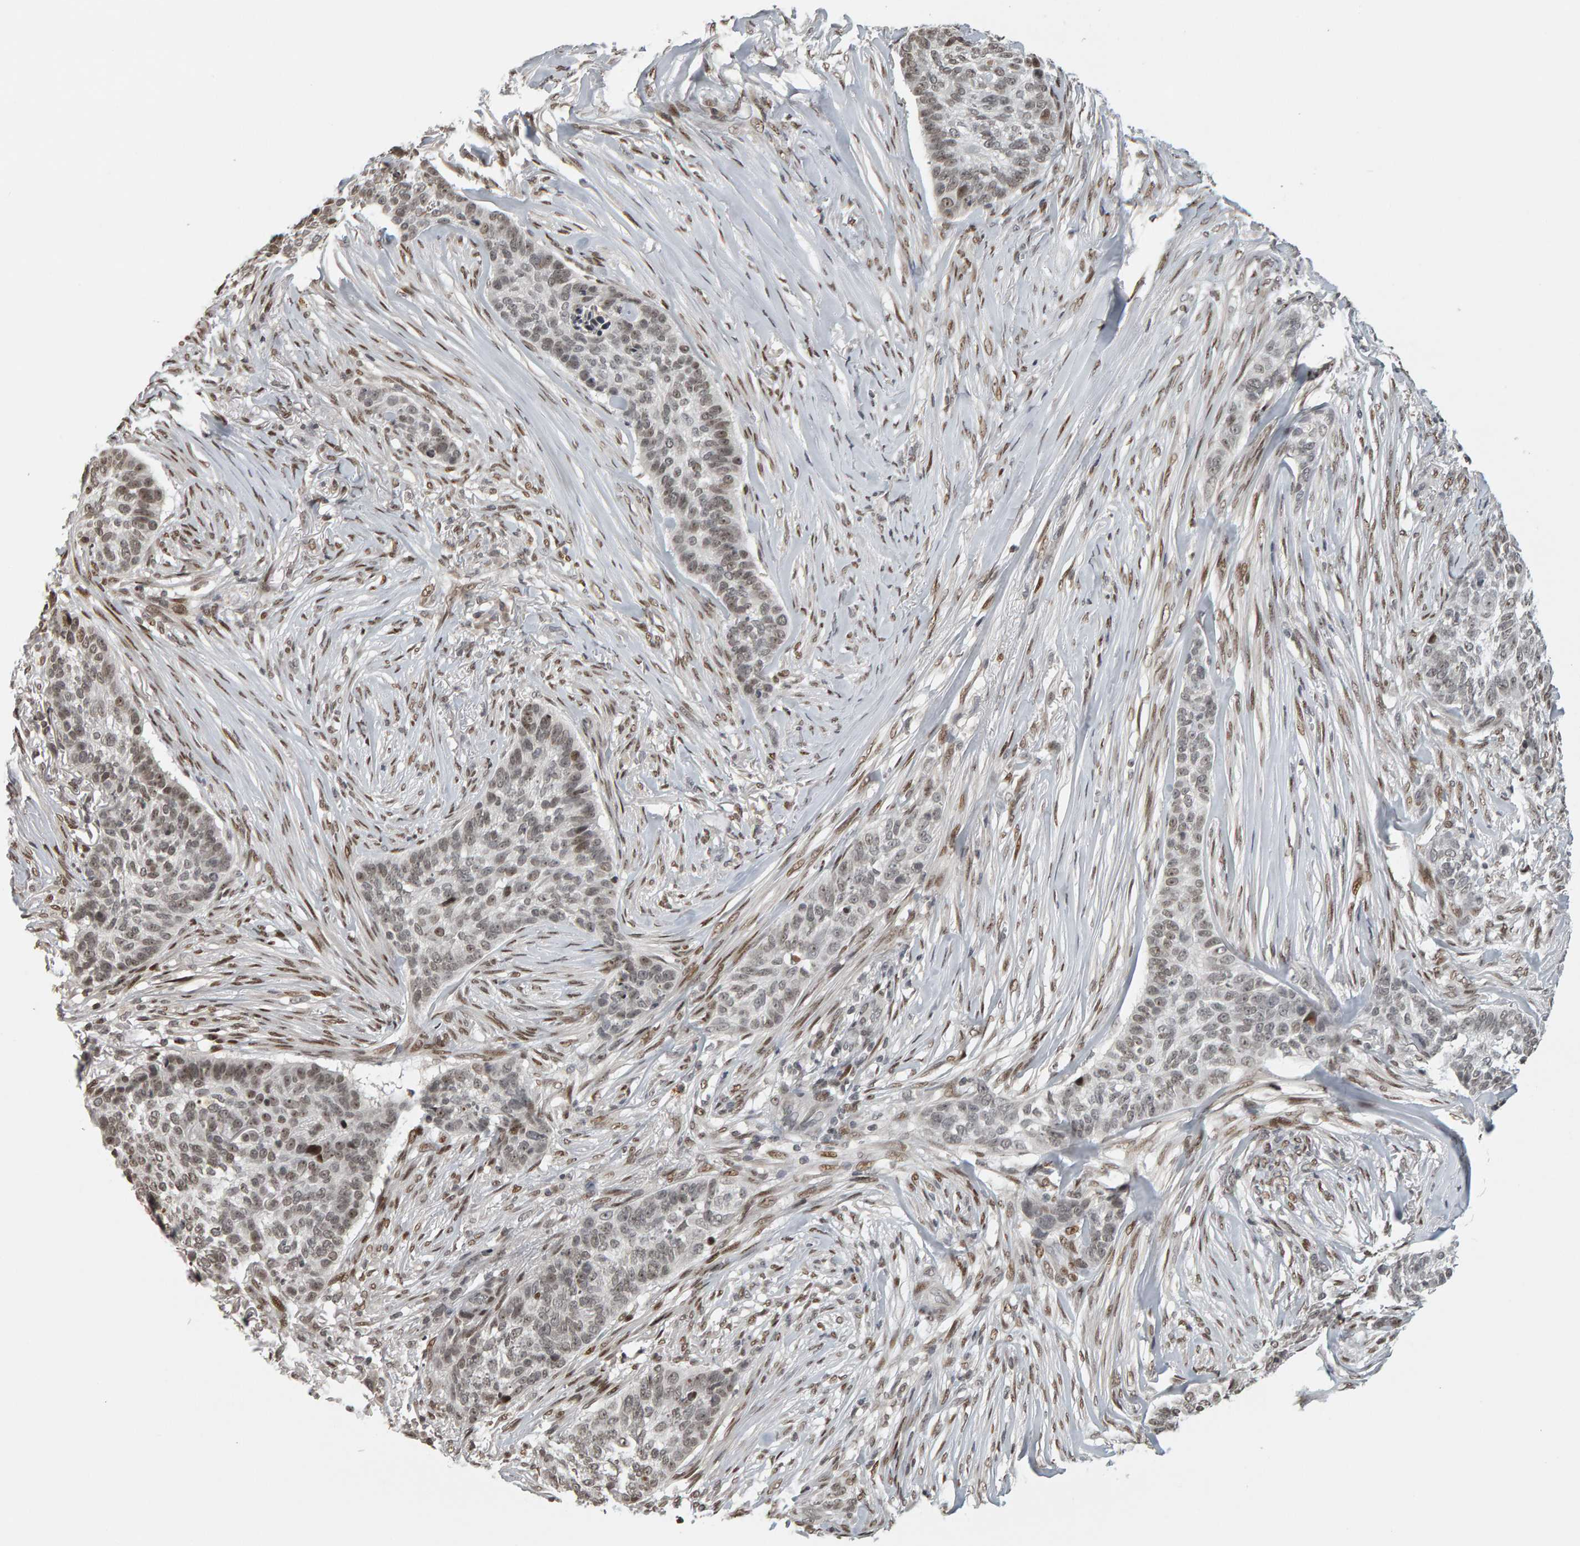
{"staining": {"intensity": "weak", "quantity": "<25%", "location": "nuclear"}, "tissue": "skin cancer", "cell_type": "Tumor cells", "image_type": "cancer", "snomed": [{"axis": "morphology", "description": "Basal cell carcinoma"}, {"axis": "topography", "description": "Skin"}], "caption": "Protein analysis of skin basal cell carcinoma demonstrates no significant staining in tumor cells.", "gene": "TRAM1", "patient": {"sex": "male", "age": 85}}